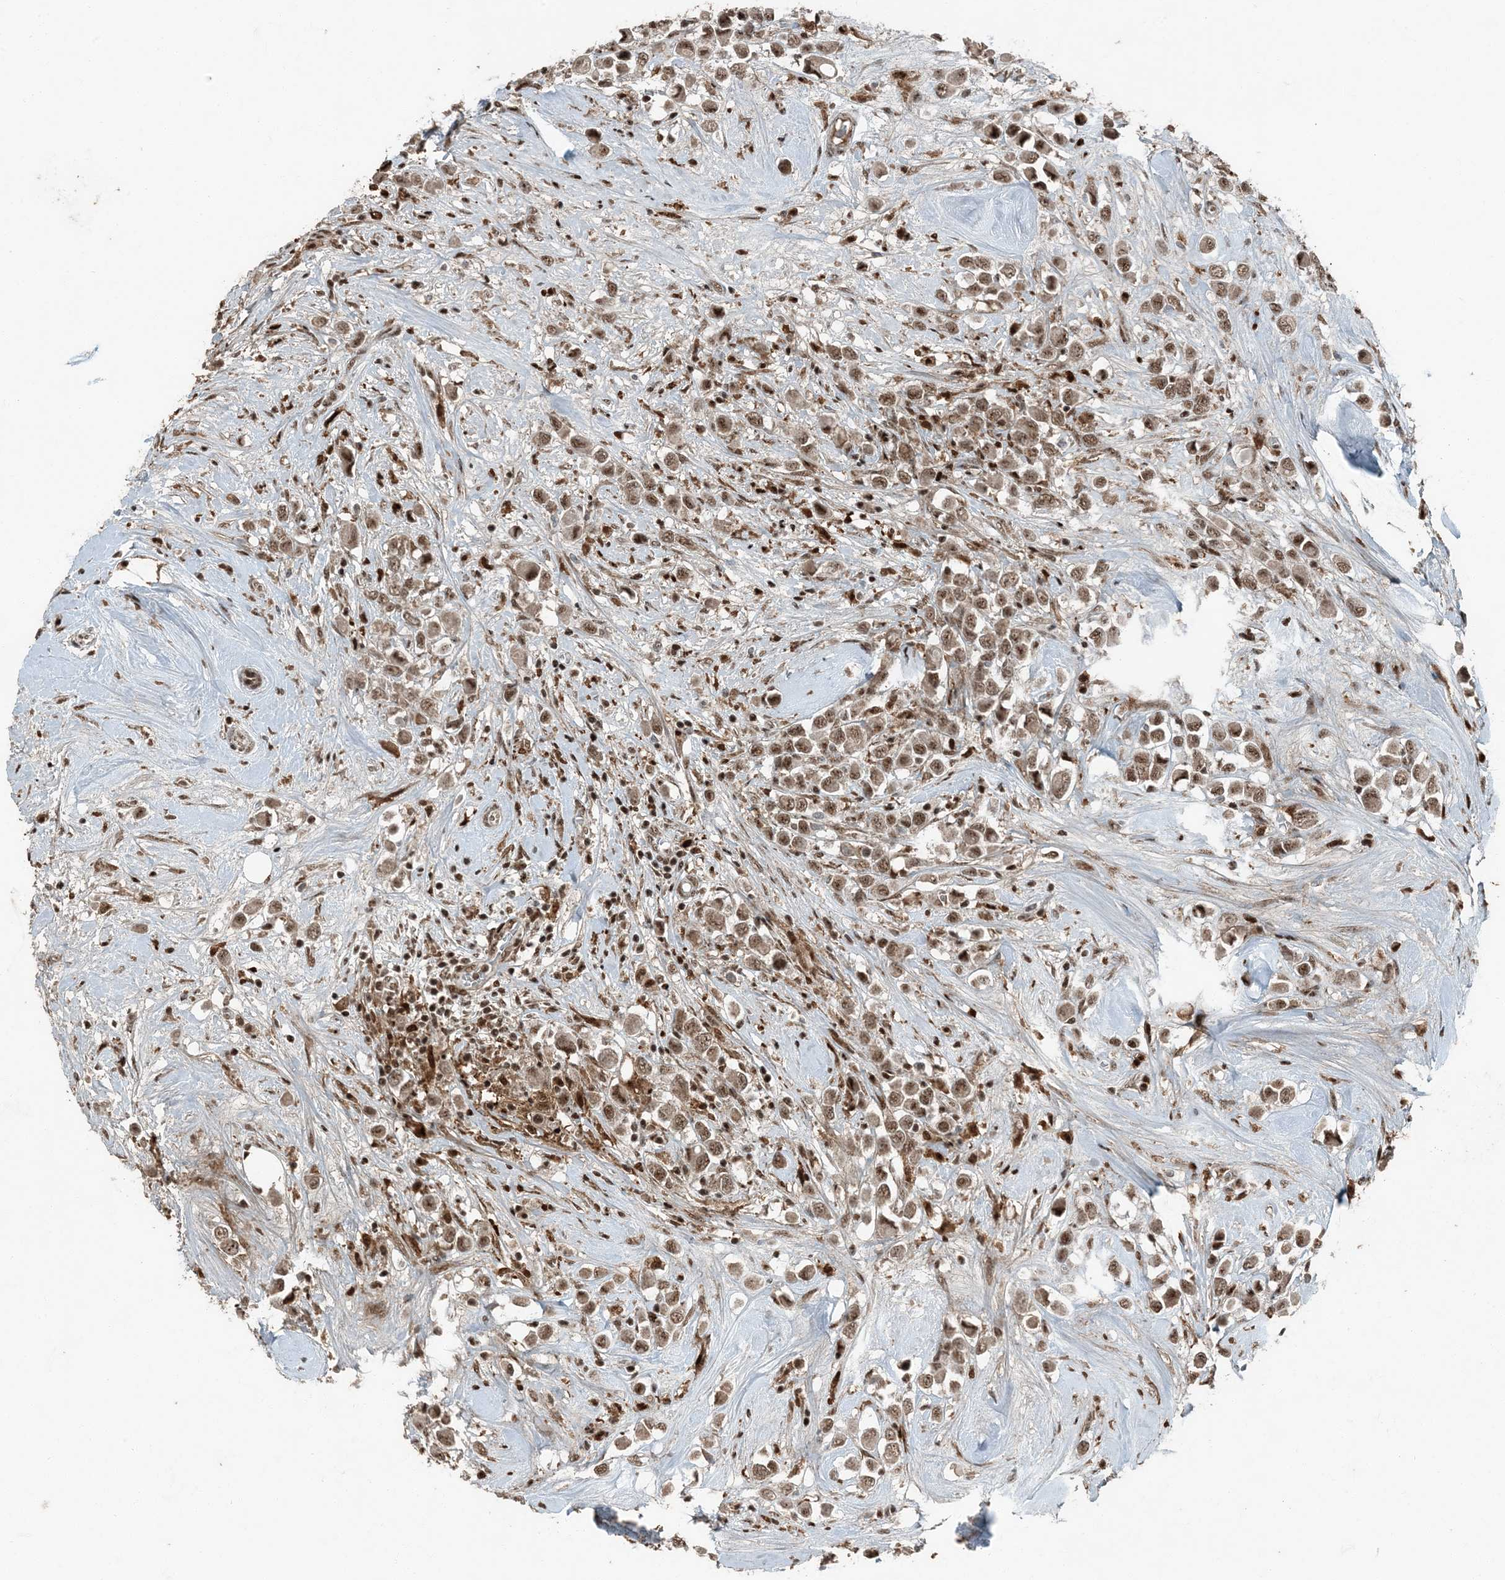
{"staining": {"intensity": "moderate", "quantity": ">75%", "location": "nuclear"}, "tissue": "breast cancer", "cell_type": "Tumor cells", "image_type": "cancer", "snomed": [{"axis": "morphology", "description": "Duct carcinoma"}, {"axis": "topography", "description": "Breast"}], "caption": "Immunohistochemical staining of breast cancer (infiltrating ductal carcinoma) displays moderate nuclear protein expression in about >75% of tumor cells.", "gene": "TADA2B", "patient": {"sex": "female", "age": 61}}